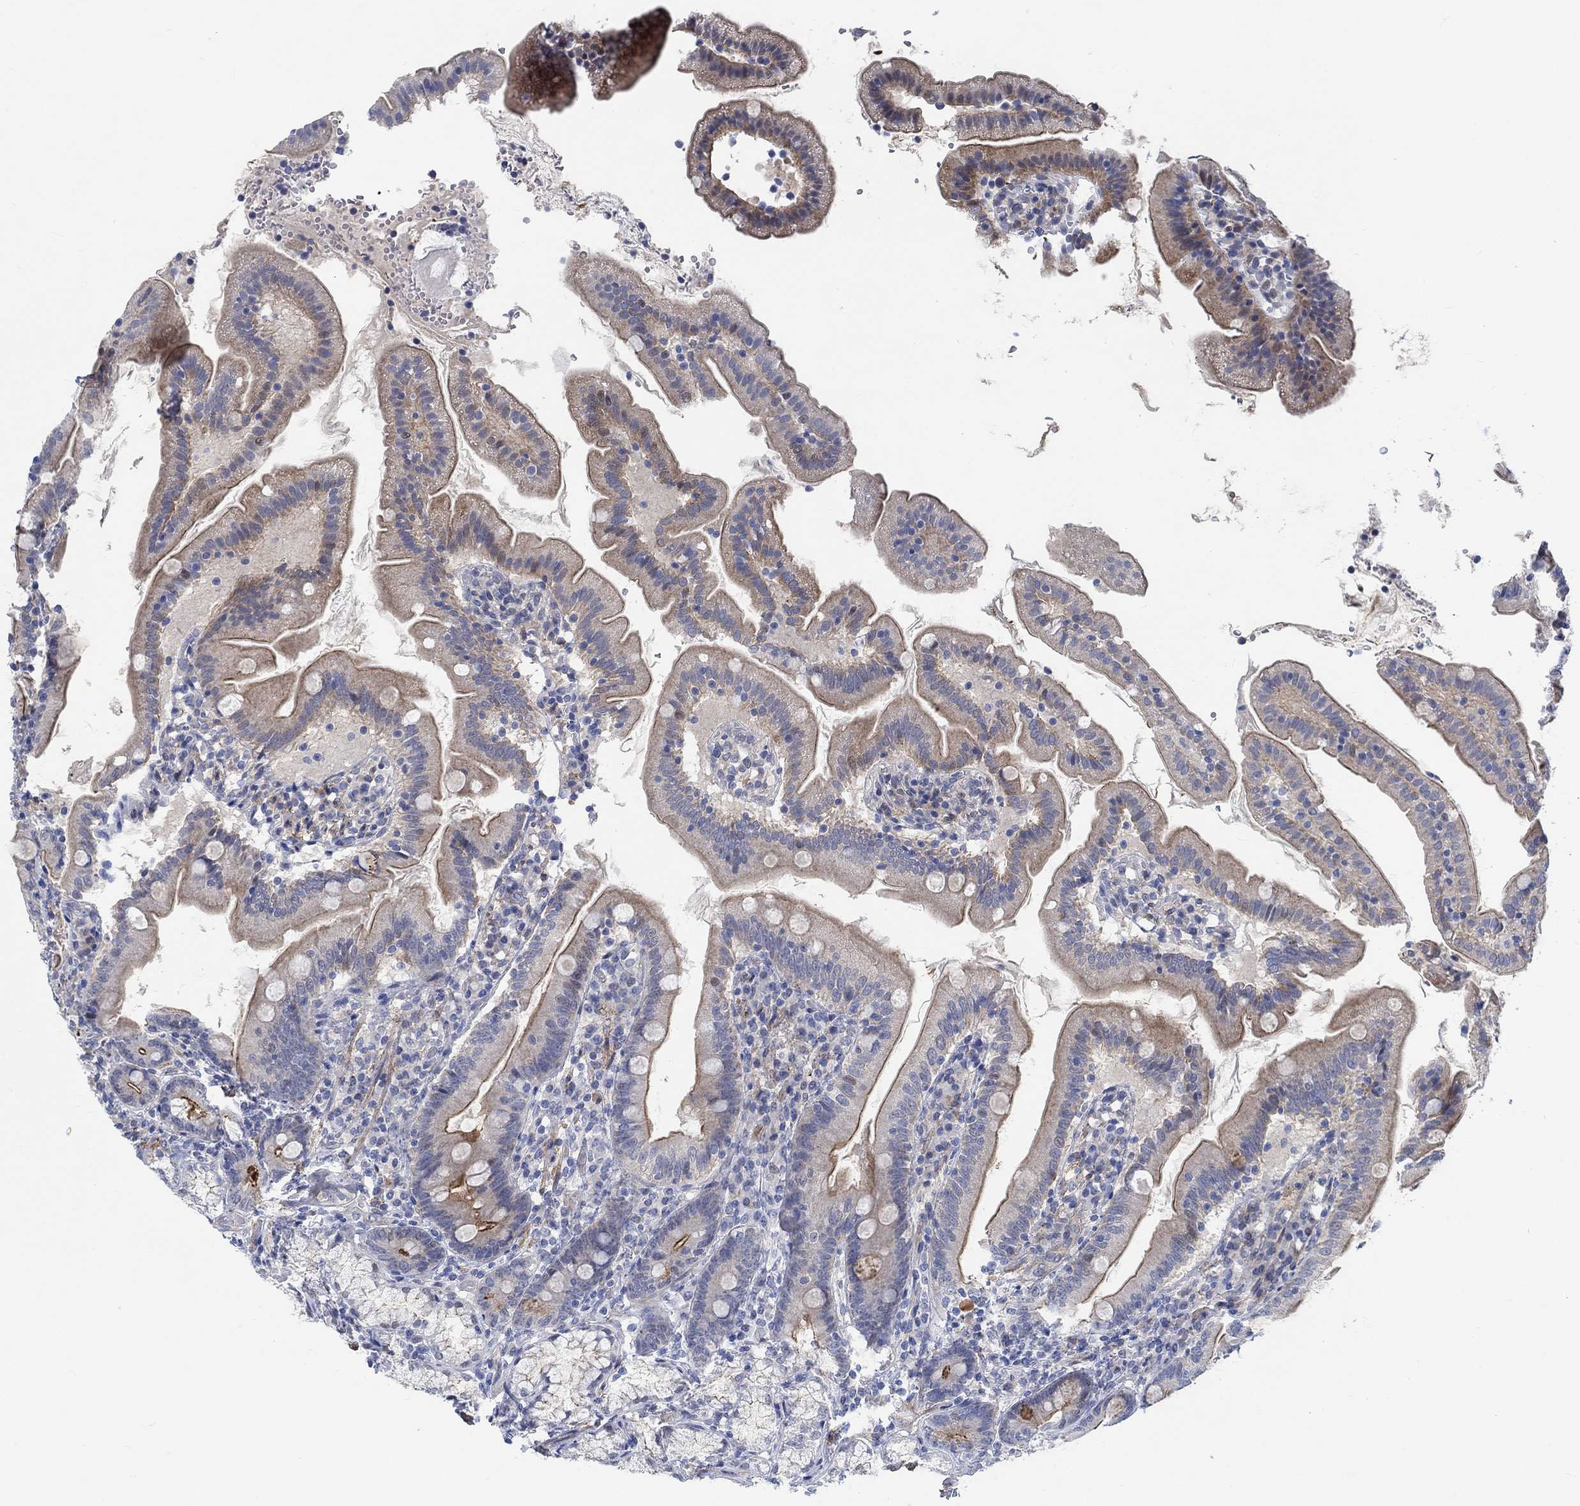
{"staining": {"intensity": "strong", "quantity": "<25%", "location": "cytoplasmic/membranous"}, "tissue": "duodenum", "cell_type": "Glandular cells", "image_type": "normal", "snomed": [{"axis": "morphology", "description": "Normal tissue, NOS"}, {"axis": "topography", "description": "Duodenum"}], "caption": "IHC (DAB) staining of benign human duodenum reveals strong cytoplasmic/membranous protein staining in approximately <25% of glandular cells.", "gene": "KCNH8", "patient": {"sex": "female", "age": 67}}